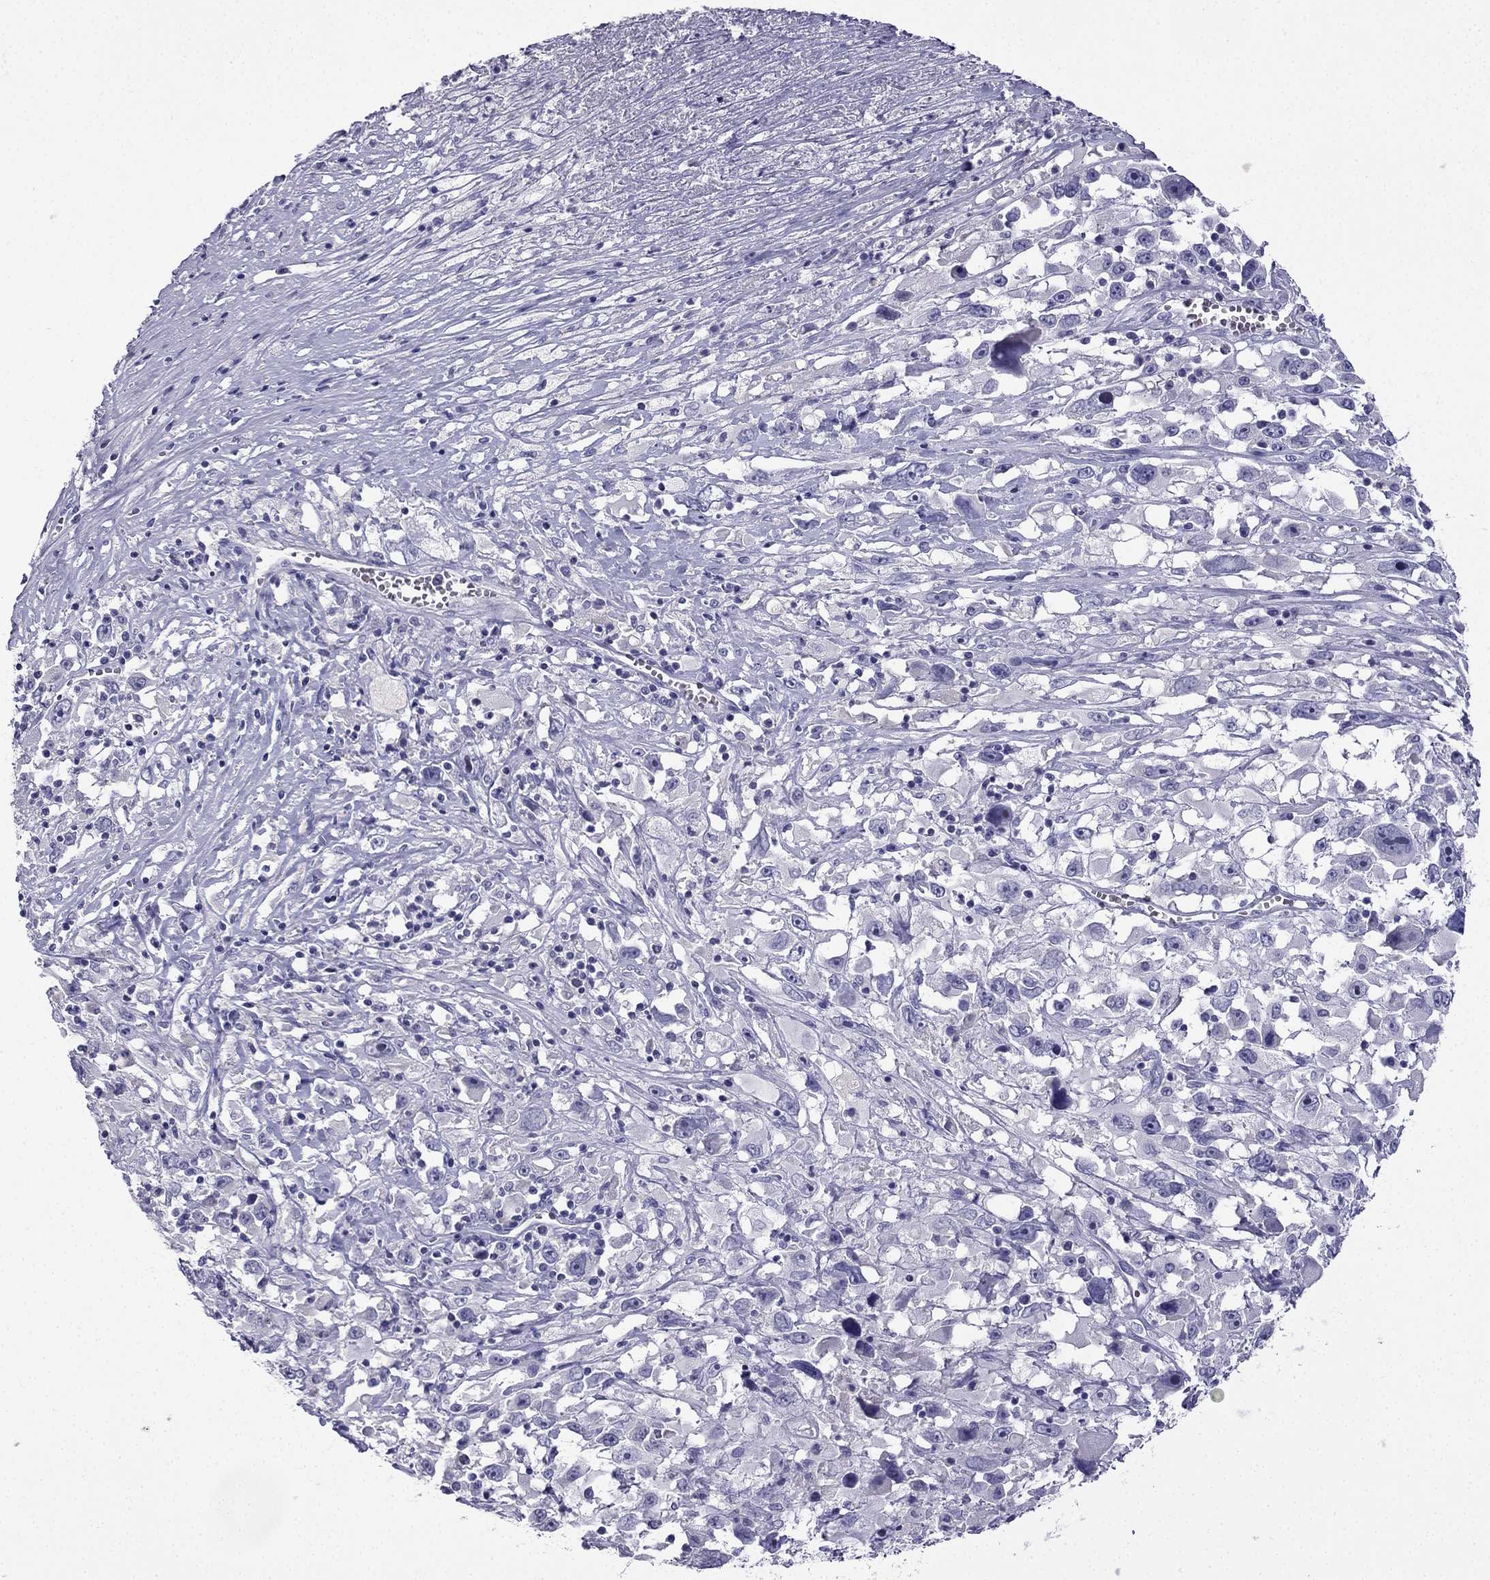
{"staining": {"intensity": "negative", "quantity": "none", "location": "none"}, "tissue": "melanoma", "cell_type": "Tumor cells", "image_type": "cancer", "snomed": [{"axis": "morphology", "description": "Malignant melanoma, Metastatic site"}, {"axis": "topography", "description": "Soft tissue"}], "caption": "A high-resolution histopathology image shows immunohistochemistry staining of malignant melanoma (metastatic site), which reveals no significant expression in tumor cells.", "gene": "NPTX1", "patient": {"sex": "male", "age": 50}}